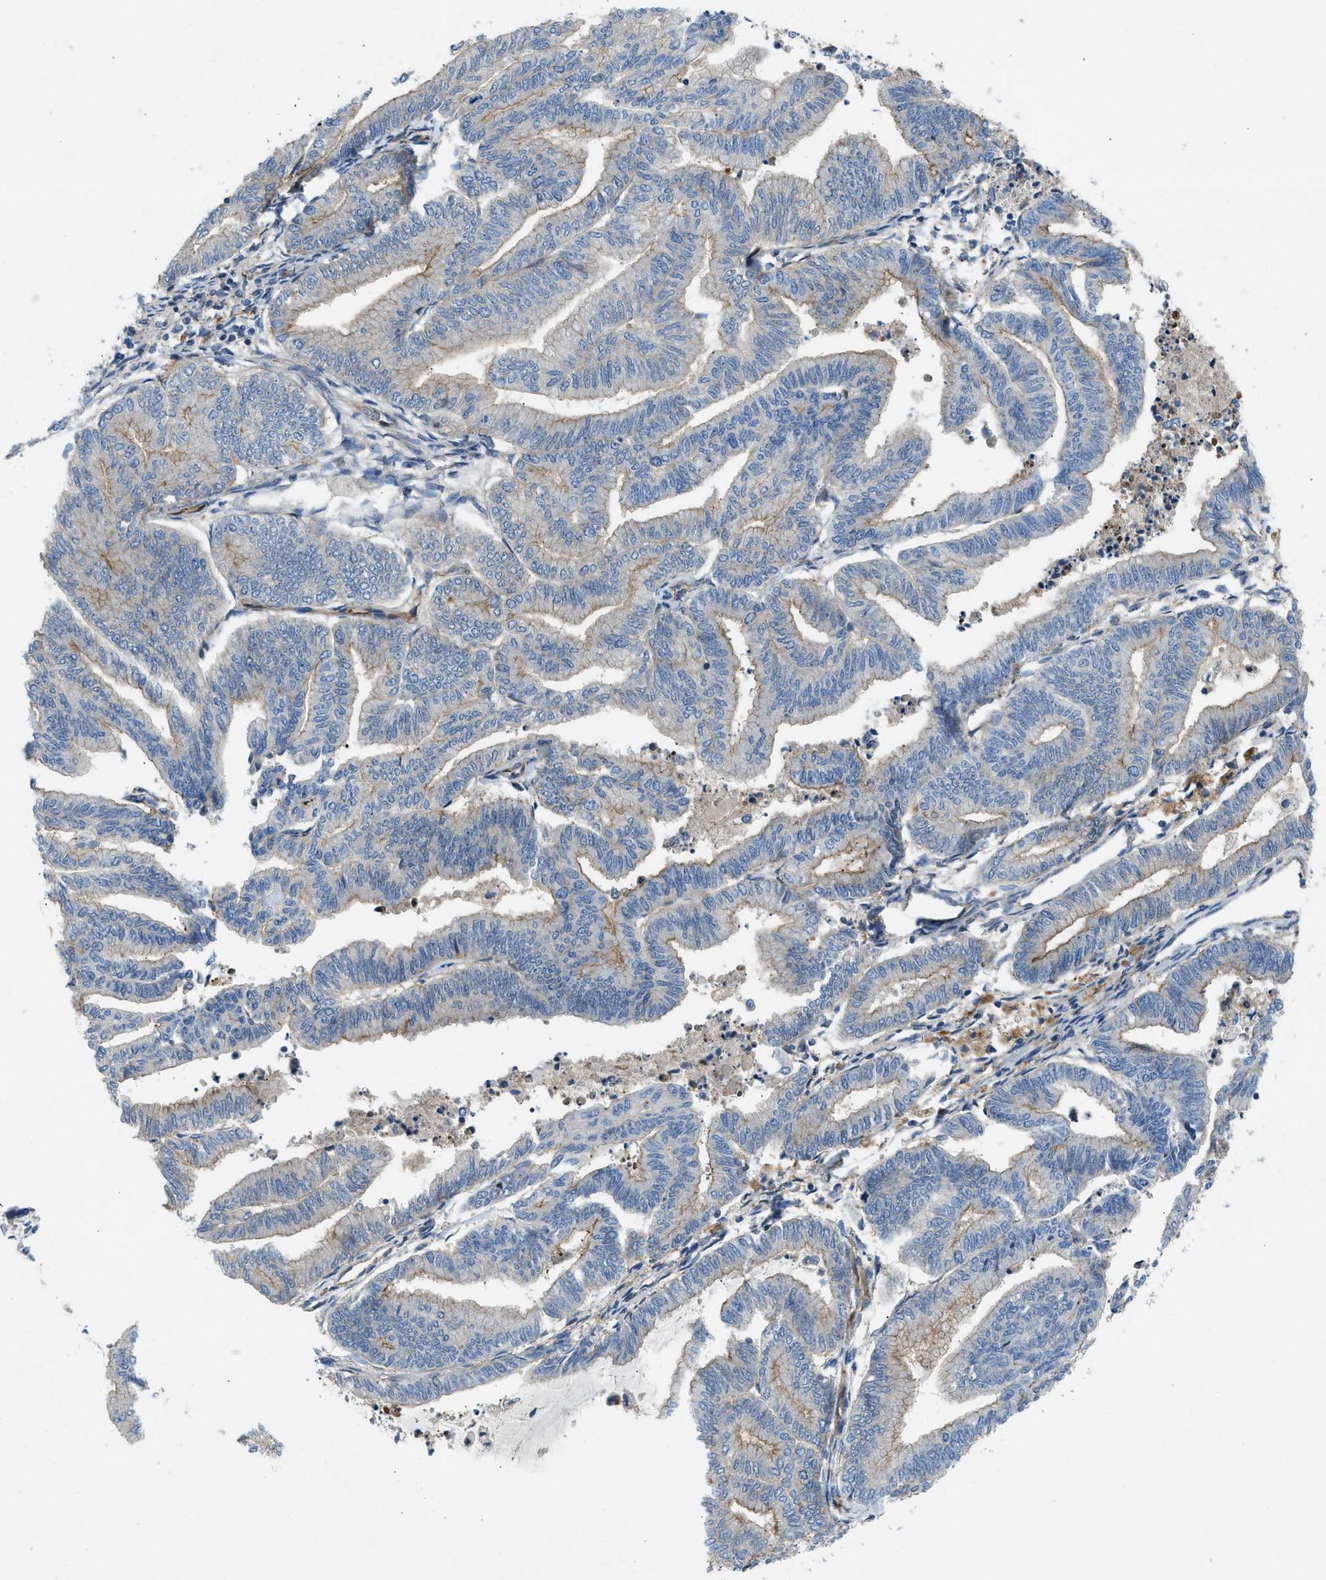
{"staining": {"intensity": "moderate", "quantity": "25%-75%", "location": "cytoplasmic/membranous"}, "tissue": "endometrial cancer", "cell_type": "Tumor cells", "image_type": "cancer", "snomed": [{"axis": "morphology", "description": "Adenocarcinoma, NOS"}, {"axis": "topography", "description": "Endometrium"}], "caption": "A photomicrograph of endometrial cancer (adenocarcinoma) stained for a protein demonstrates moderate cytoplasmic/membranous brown staining in tumor cells. The staining was performed using DAB (3,3'-diaminobenzidine) to visualize the protein expression in brown, while the nuclei were stained in blue with hematoxylin (Magnification: 20x).", "gene": "NYNRIN", "patient": {"sex": "female", "age": 79}}